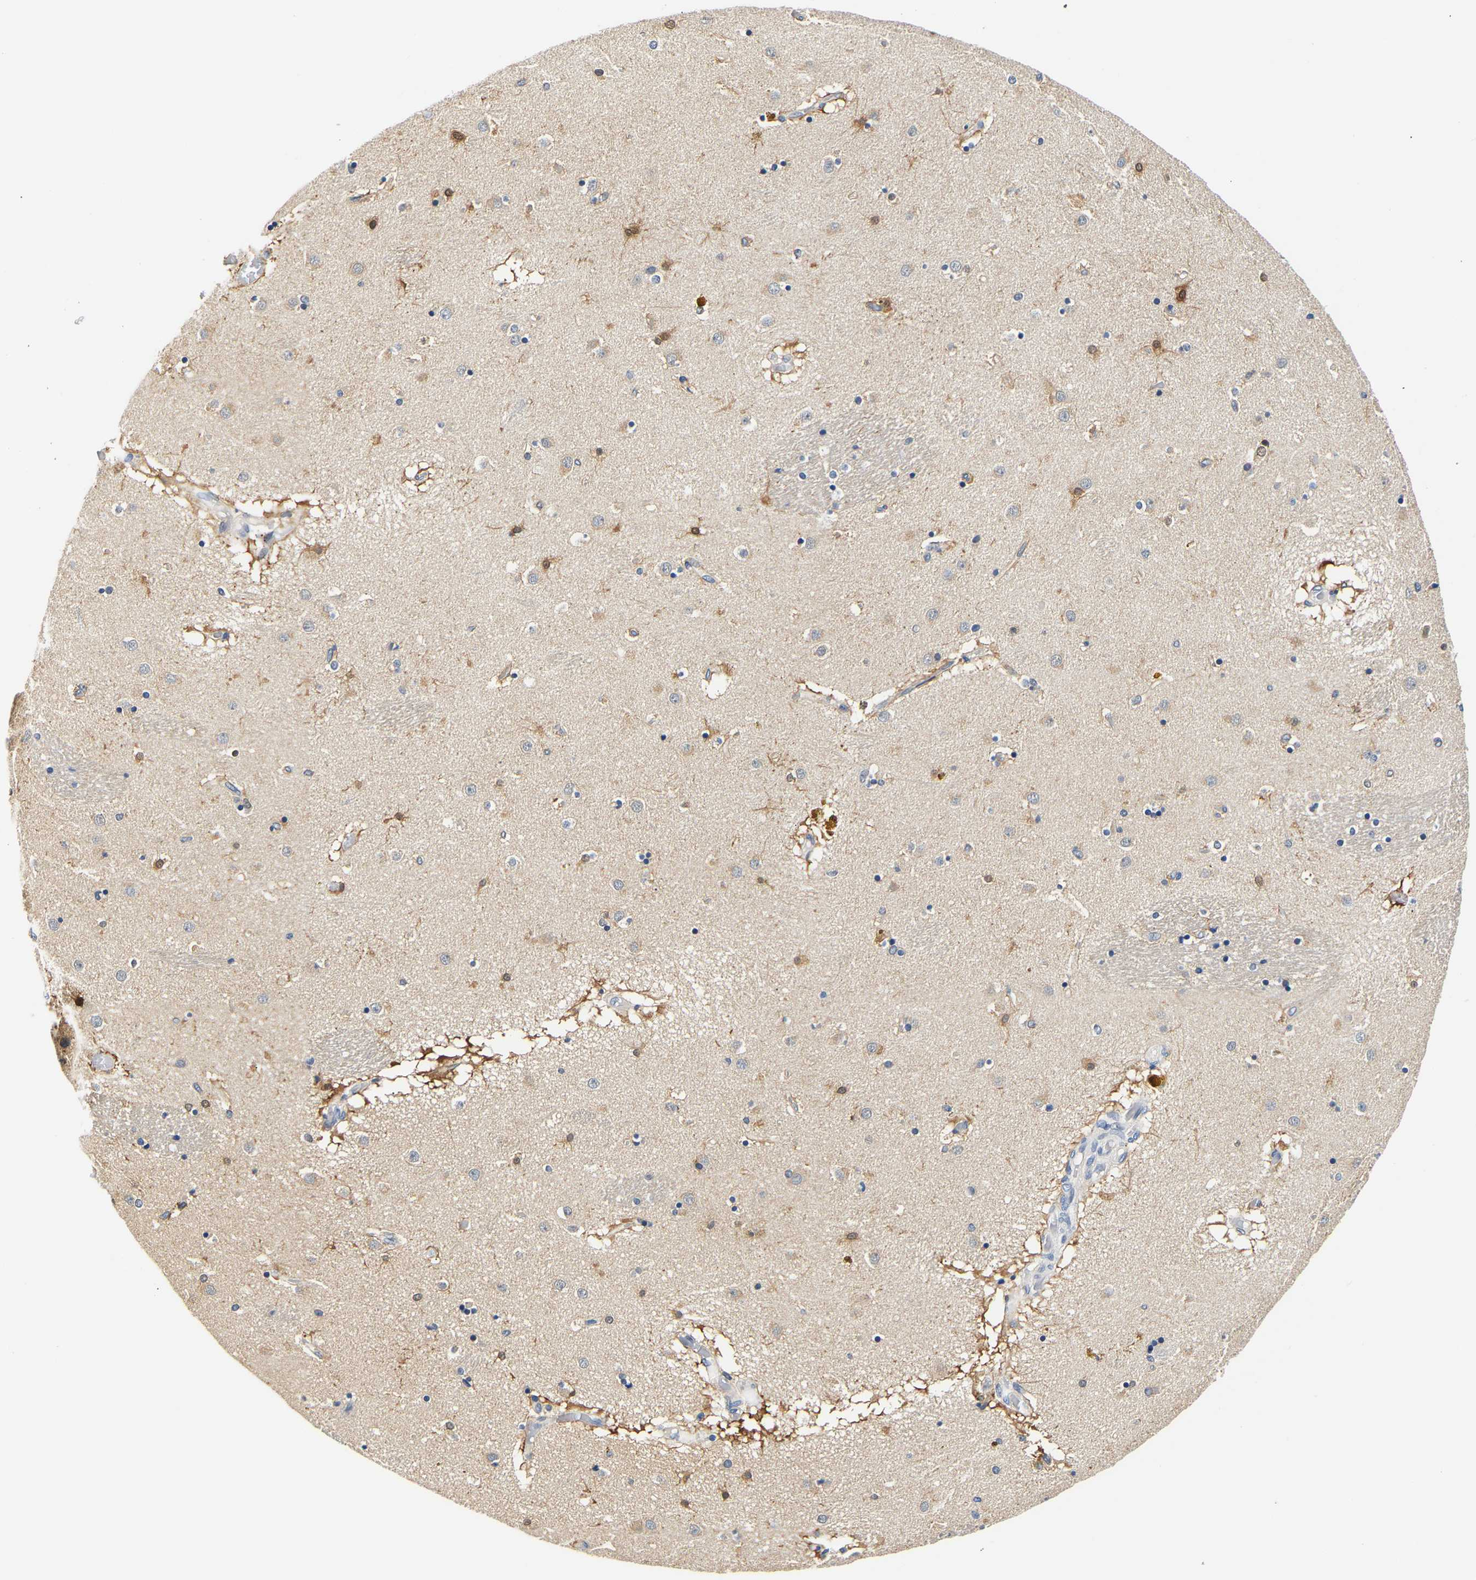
{"staining": {"intensity": "moderate", "quantity": "<25%", "location": "cytoplasmic/membranous"}, "tissue": "caudate", "cell_type": "Glial cells", "image_type": "normal", "snomed": [{"axis": "morphology", "description": "Normal tissue, NOS"}, {"axis": "topography", "description": "Lateral ventricle wall"}], "caption": "Immunohistochemical staining of normal caudate displays moderate cytoplasmic/membranous protein positivity in approximately <25% of glial cells.", "gene": "UCHL3", "patient": {"sex": "male", "age": 70}}